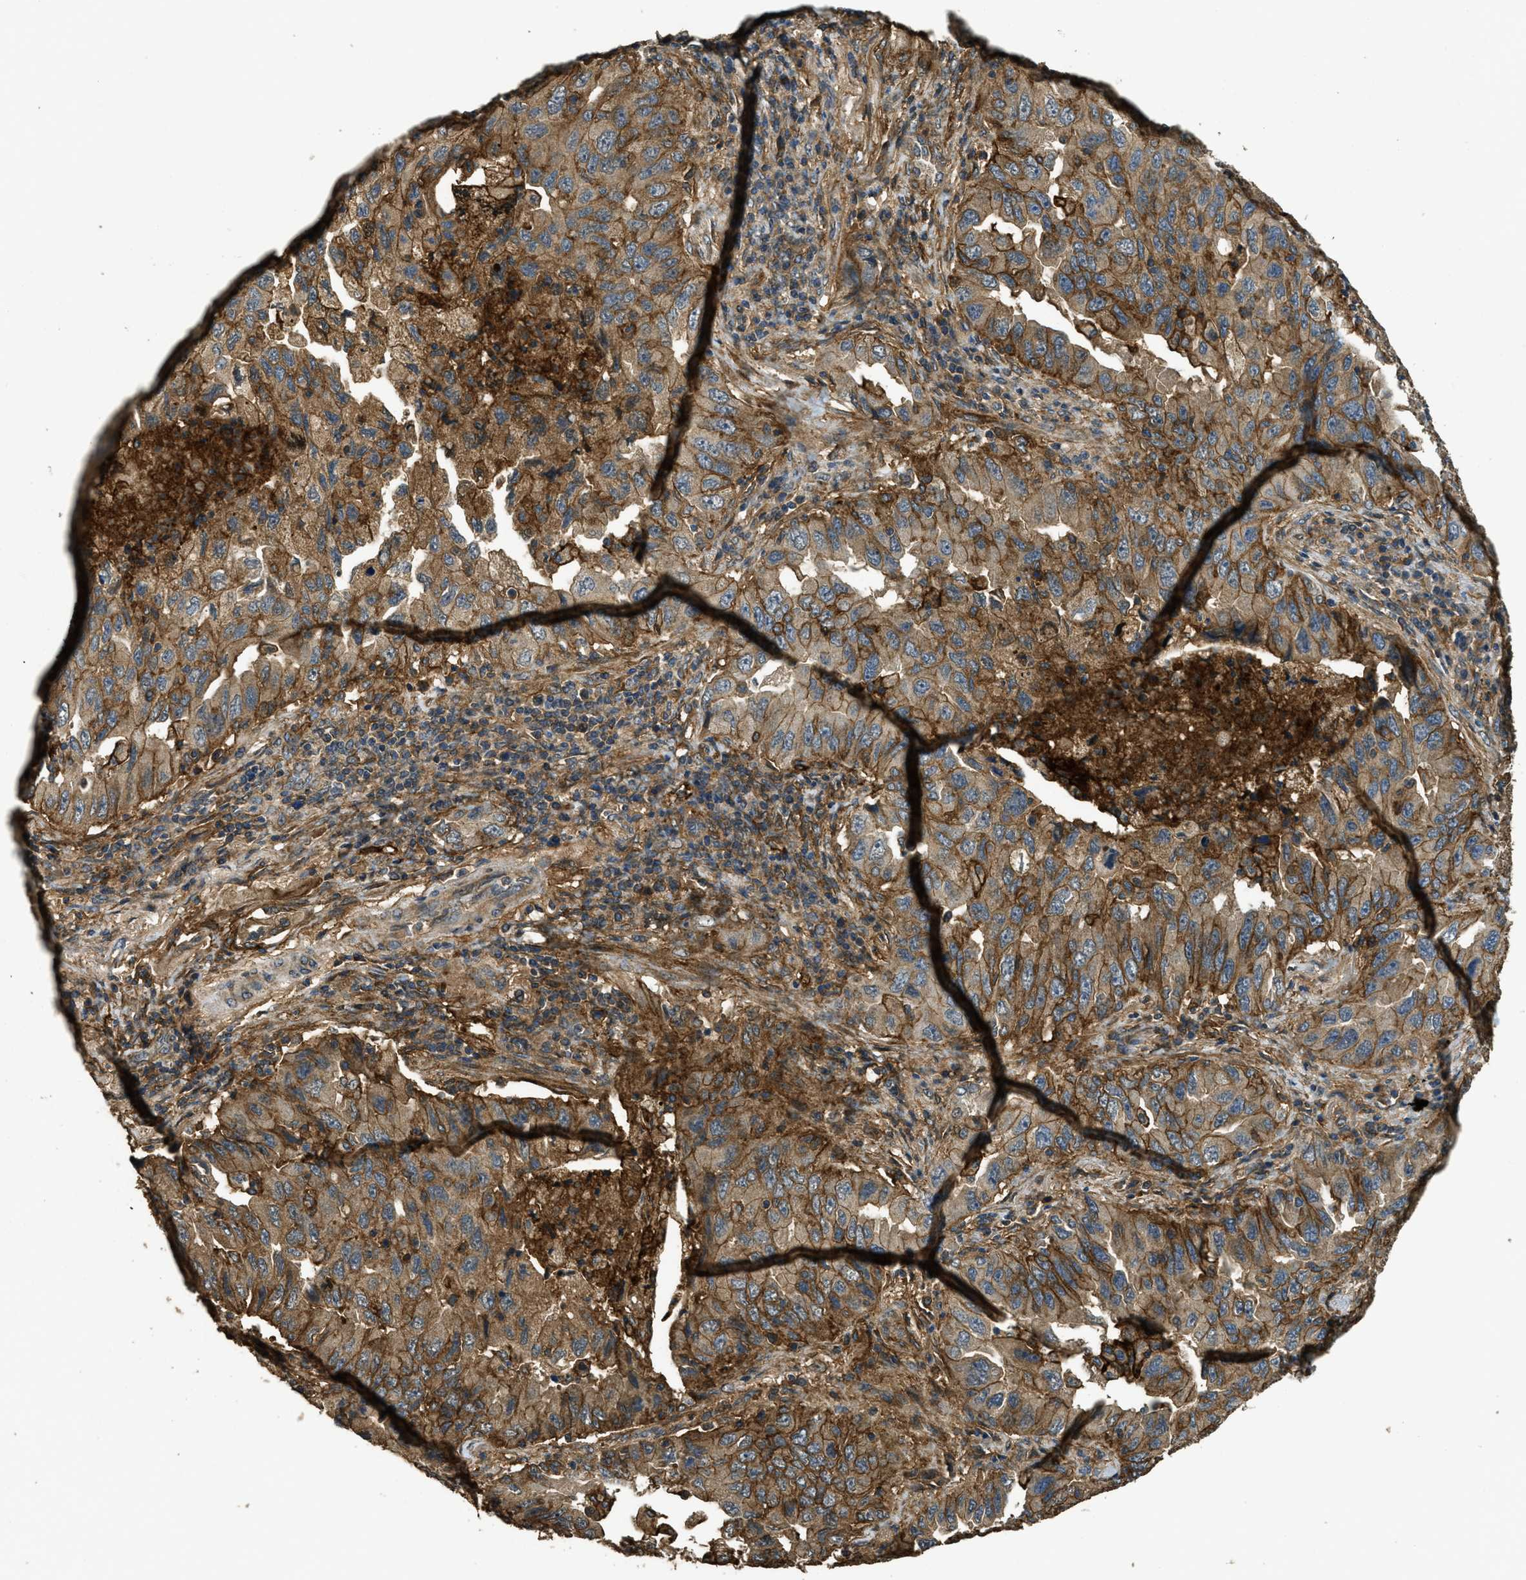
{"staining": {"intensity": "moderate", "quantity": ">75%", "location": "cytoplasmic/membranous"}, "tissue": "lung cancer", "cell_type": "Tumor cells", "image_type": "cancer", "snomed": [{"axis": "morphology", "description": "Adenocarcinoma, NOS"}, {"axis": "topography", "description": "Lung"}], "caption": "Immunohistochemical staining of human lung cancer (adenocarcinoma) demonstrates medium levels of moderate cytoplasmic/membranous protein expression in approximately >75% of tumor cells.", "gene": "CD276", "patient": {"sex": "female", "age": 65}}